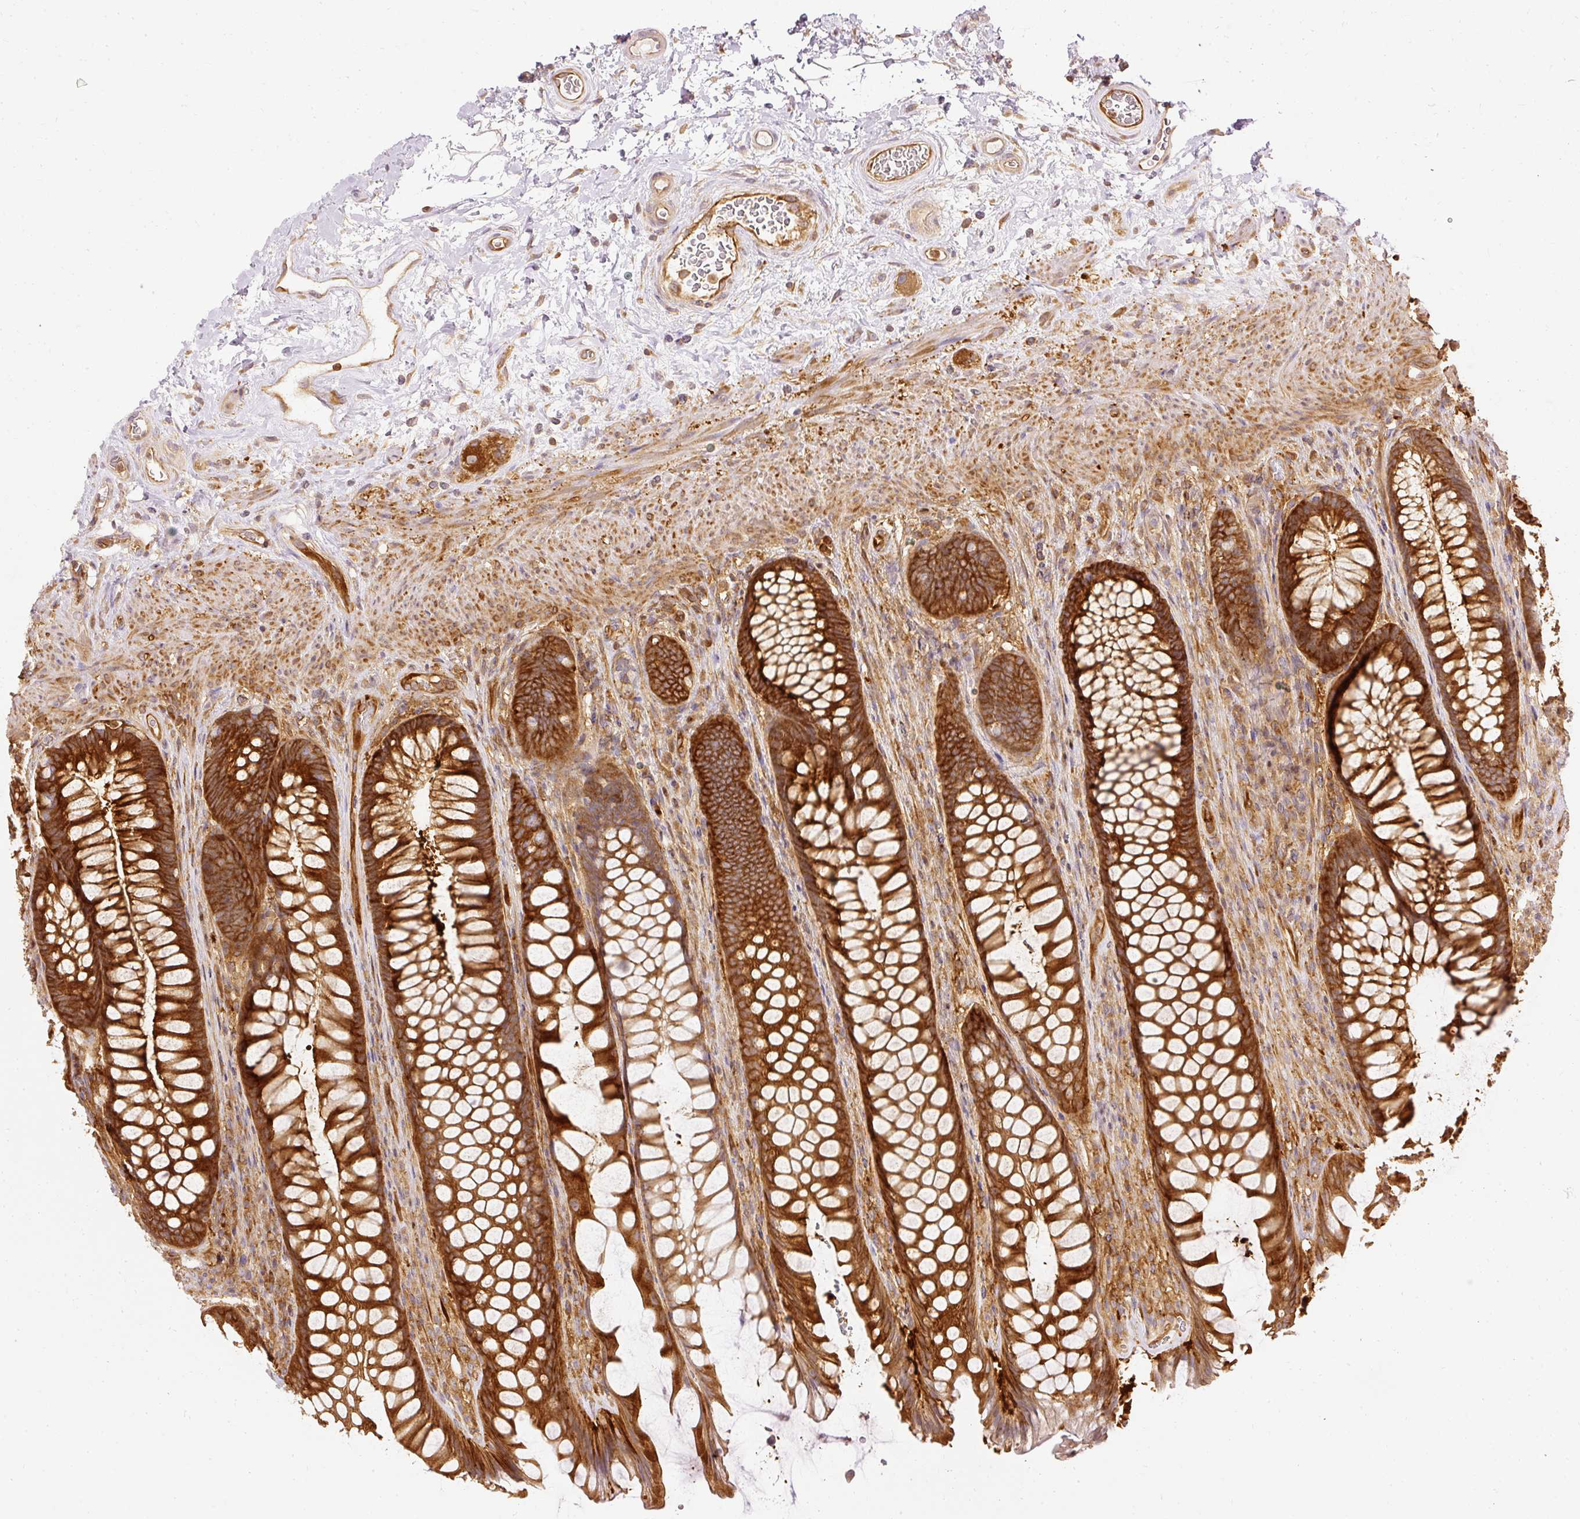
{"staining": {"intensity": "strong", "quantity": ">75%", "location": "cytoplasmic/membranous"}, "tissue": "rectum", "cell_type": "Glandular cells", "image_type": "normal", "snomed": [{"axis": "morphology", "description": "Normal tissue, NOS"}, {"axis": "topography", "description": "Rectum"}], "caption": "Immunohistochemistry (IHC) staining of benign rectum, which reveals high levels of strong cytoplasmic/membranous staining in approximately >75% of glandular cells indicating strong cytoplasmic/membranous protein expression. The staining was performed using DAB (3,3'-diaminobenzidine) (brown) for protein detection and nuclei were counterstained in hematoxylin (blue).", "gene": "ARMH3", "patient": {"sex": "male", "age": 53}}